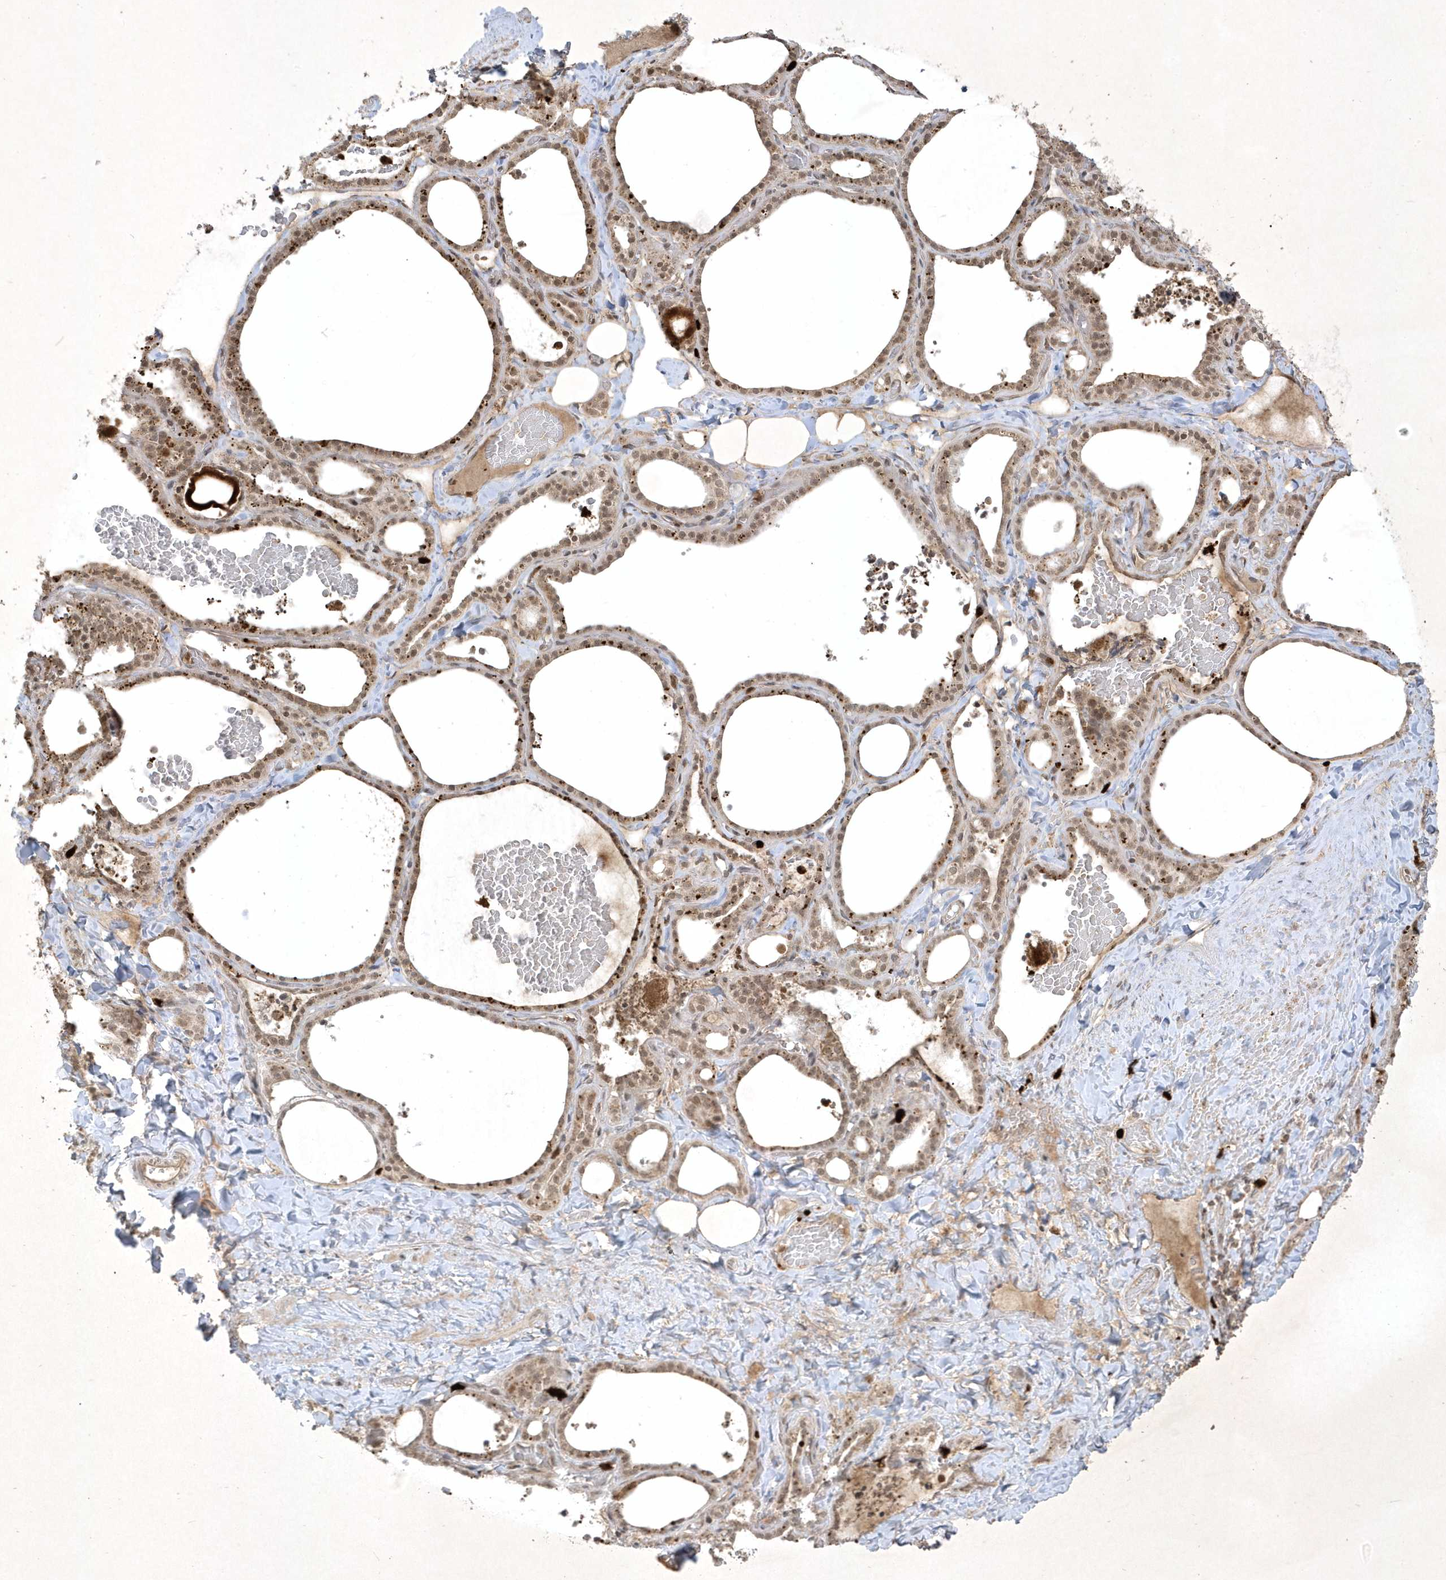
{"staining": {"intensity": "weak", "quantity": ">75%", "location": "cytoplasmic/membranous"}, "tissue": "thyroid gland", "cell_type": "Glandular cells", "image_type": "normal", "snomed": [{"axis": "morphology", "description": "Normal tissue, NOS"}, {"axis": "topography", "description": "Thyroid gland"}], "caption": "Thyroid gland stained with DAB immunohistochemistry (IHC) shows low levels of weak cytoplasmic/membranous expression in about >75% of glandular cells.", "gene": "ZNF213", "patient": {"sex": "female", "age": 22}}